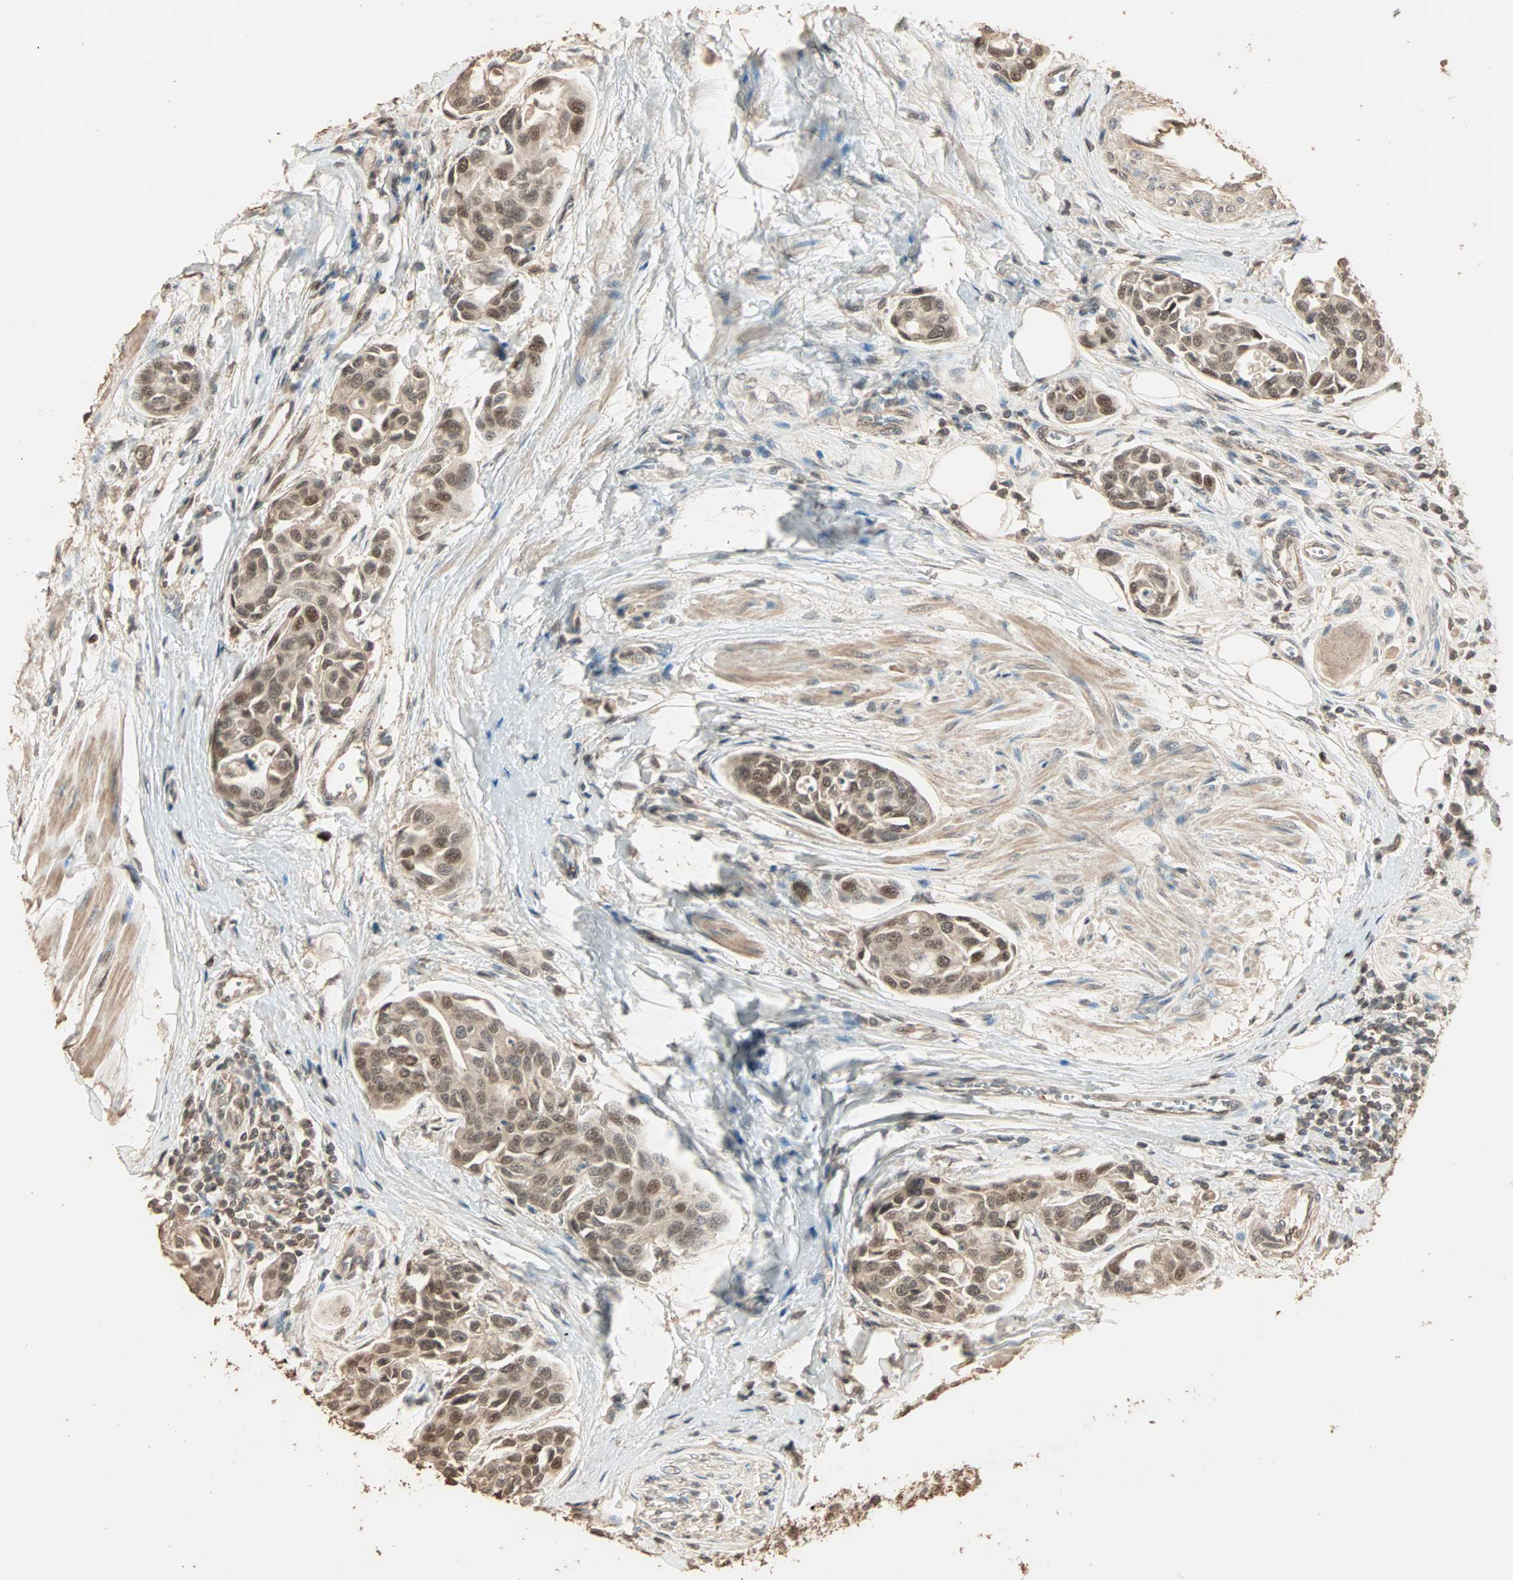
{"staining": {"intensity": "moderate", "quantity": ">75%", "location": "cytoplasmic/membranous,nuclear"}, "tissue": "urothelial cancer", "cell_type": "Tumor cells", "image_type": "cancer", "snomed": [{"axis": "morphology", "description": "Urothelial carcinoma, High grade"}, {"axis": "topography", "description": "Urinary bladder"}], "caption": "Immunohistochemical staining of urothelial carcinoma (high-grade) demonstrates medium levels of moderate cytoplasmic/membranous and nuclear protein positivity in about >75% of tumor cells.", "gene": "ZBTB33", "patient": {"sex": "male", "age": 78}}